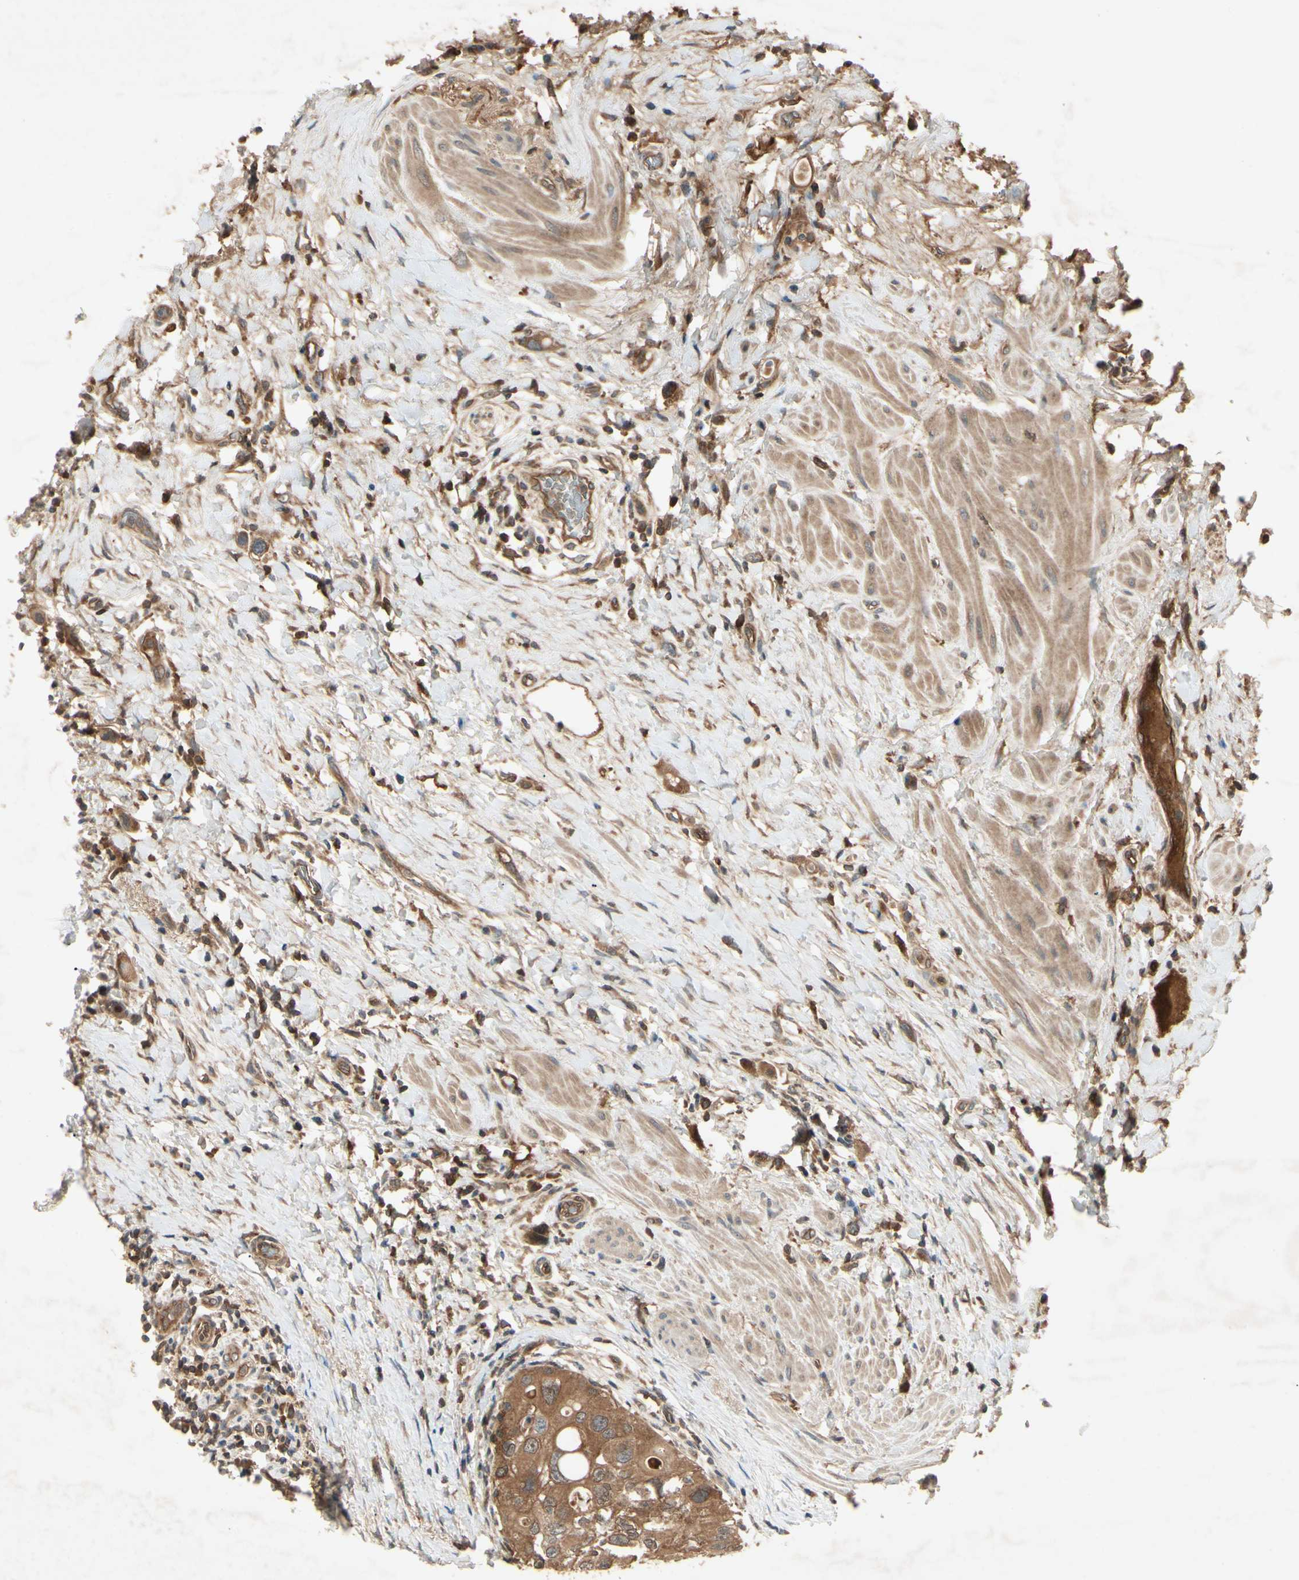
{"staining": {"intensity": "moderate", "quantity": ">75%", "location": "cytoplasmic/membranous"}, "tissue": "urothelial cancer", "cell_type": "Tumor cells", "image_type": "cancer", "snomed": [{"axis": "morphology", "description": "Urothelial carcinoma, High grade"}, {"axis": "topography", "description": "Urinary bladder"}], "caption": "Urothelial carcinoma (high-grade) was stained to show a protein in brown. There is medium levels of moderate cytoplasmic/membranous expression in approximately >75% of tumor cells.", "gene": "RNF14", "patient": {"sex": "female", "age": 56}}